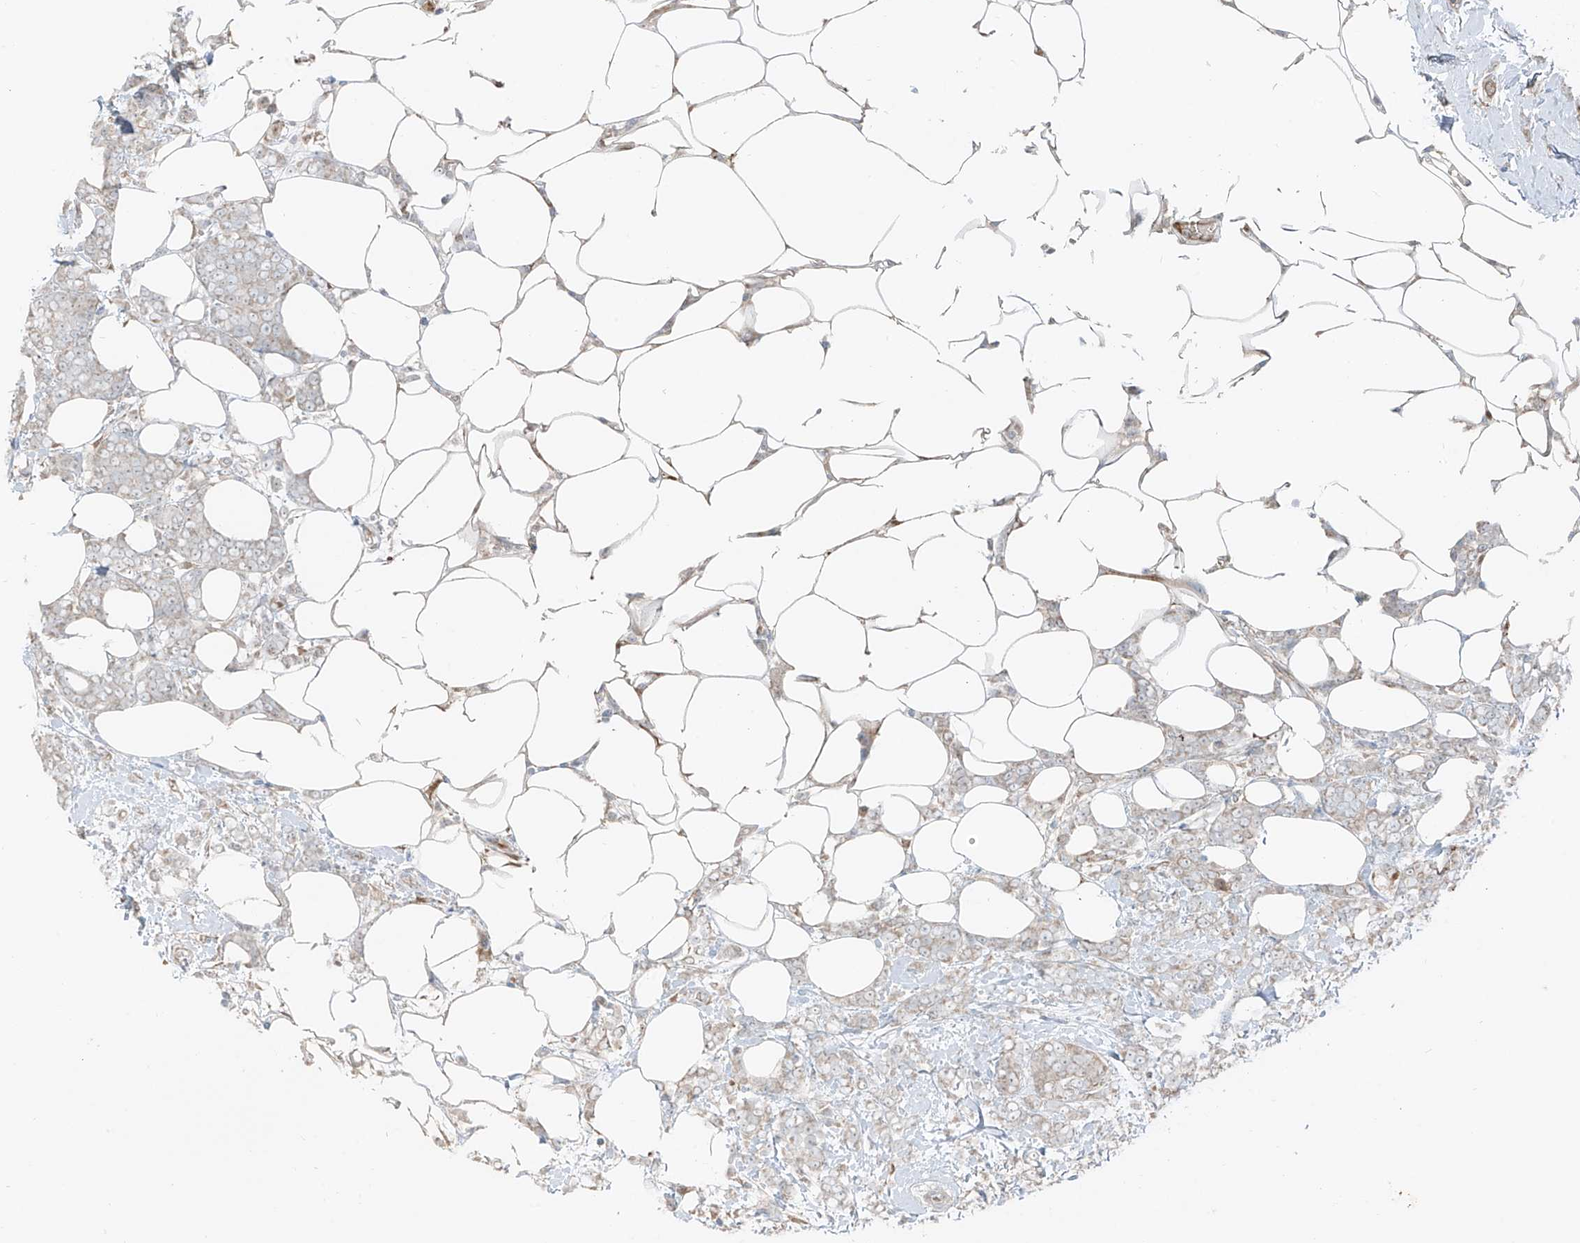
{"staining": {"intensity": "negative", "quantity": "none", "location": "none"}, "tissue": "breast cancer", "cell_type": "Tumor cells", "image_type": "cancer", "snomed": [{"axis": "morphology", "description": "Lobular carcinoma"}, {"axis": "topography", "description": "Breast"}], "caption": "Tumor cells show no significant positivity in breast cancer (lobular carcinoma).", "gene": "FSTL1", "patient": {"sex": "female", "age": 58}}